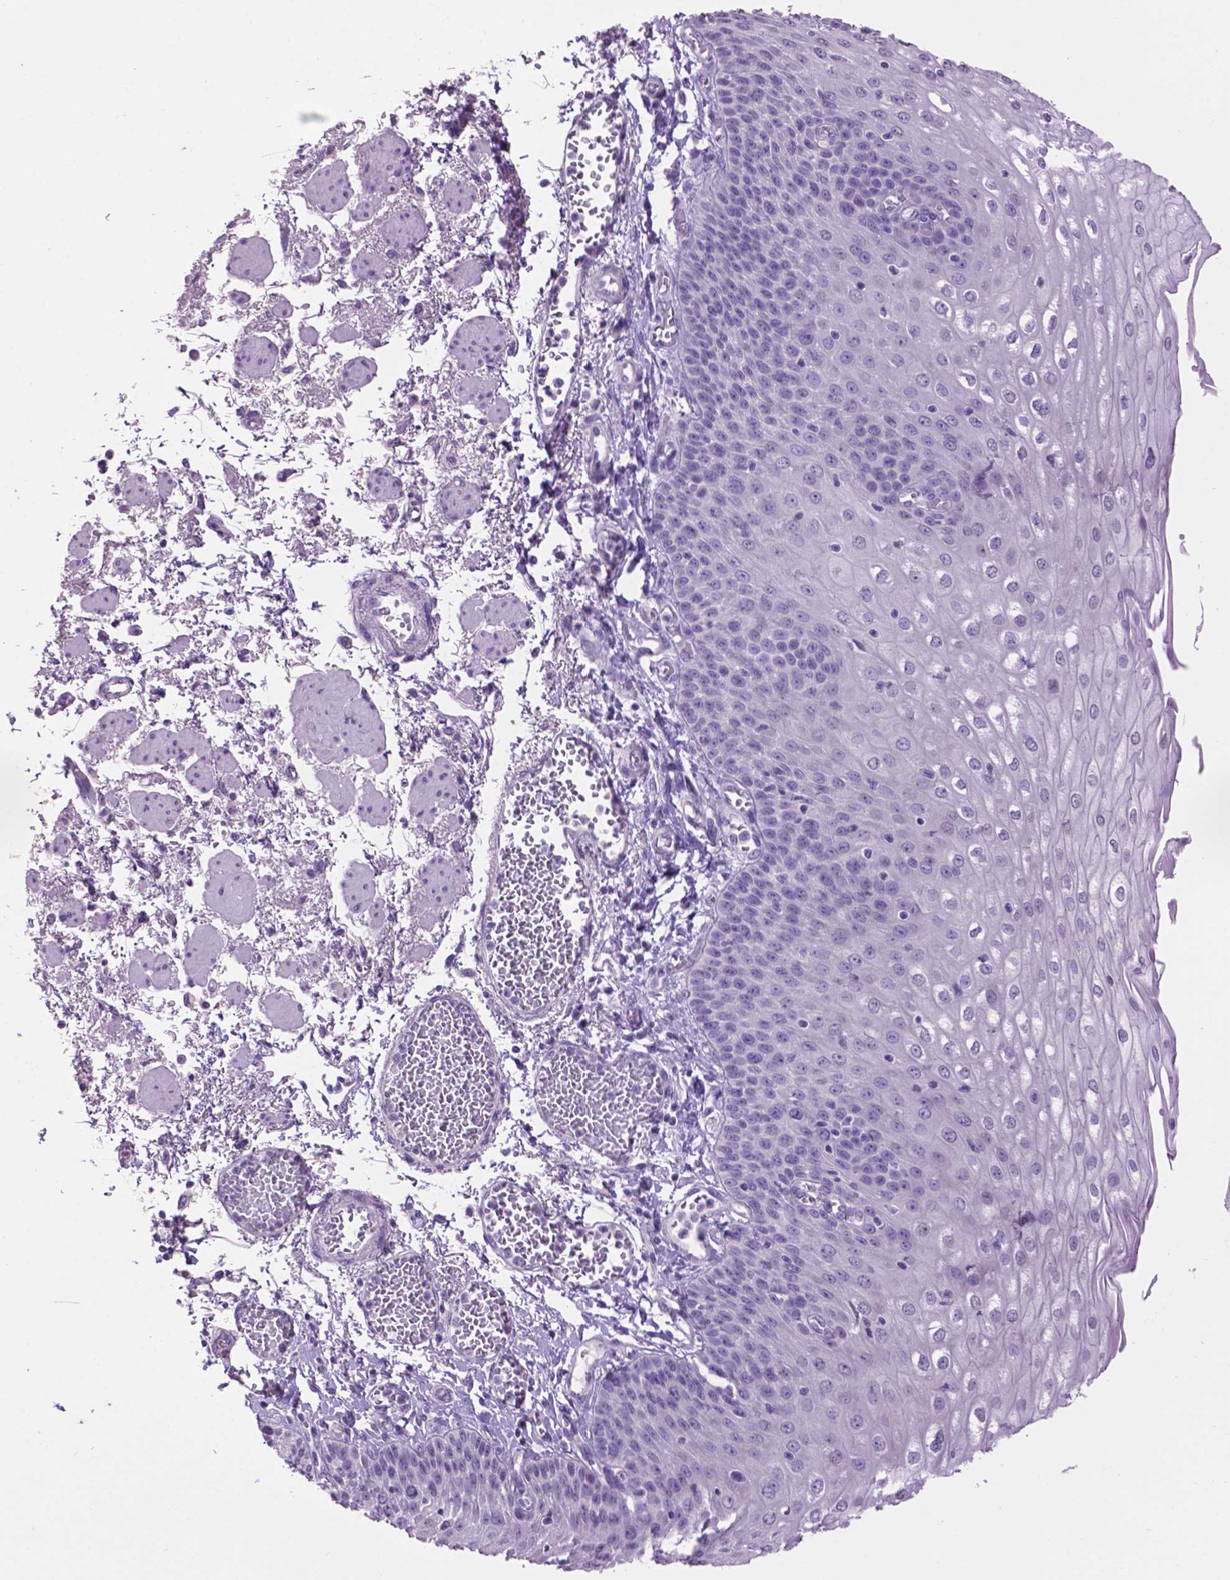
{"staining": {"intensity": "negative", "quantity": "none", "location": "none"}, "tissue": "esophagus", "cell_type": "Squamous epithelial cells", "image_type": "normal", "snomed": [{"axis": "morphology", "description": "Normal tissue, NOS"}, {"axis": "morphology", "description": "Adenocarcinoma, NOS"}, {"axis": "topography", "description": "Esophagus"}], "caption": "This is an immunohistochemistry micrograph of benign esophagus. There is no positivity in squamous epithelial cells.", "gene": "CRYBA4", "patient": {"sex": "male", "age": 81}}